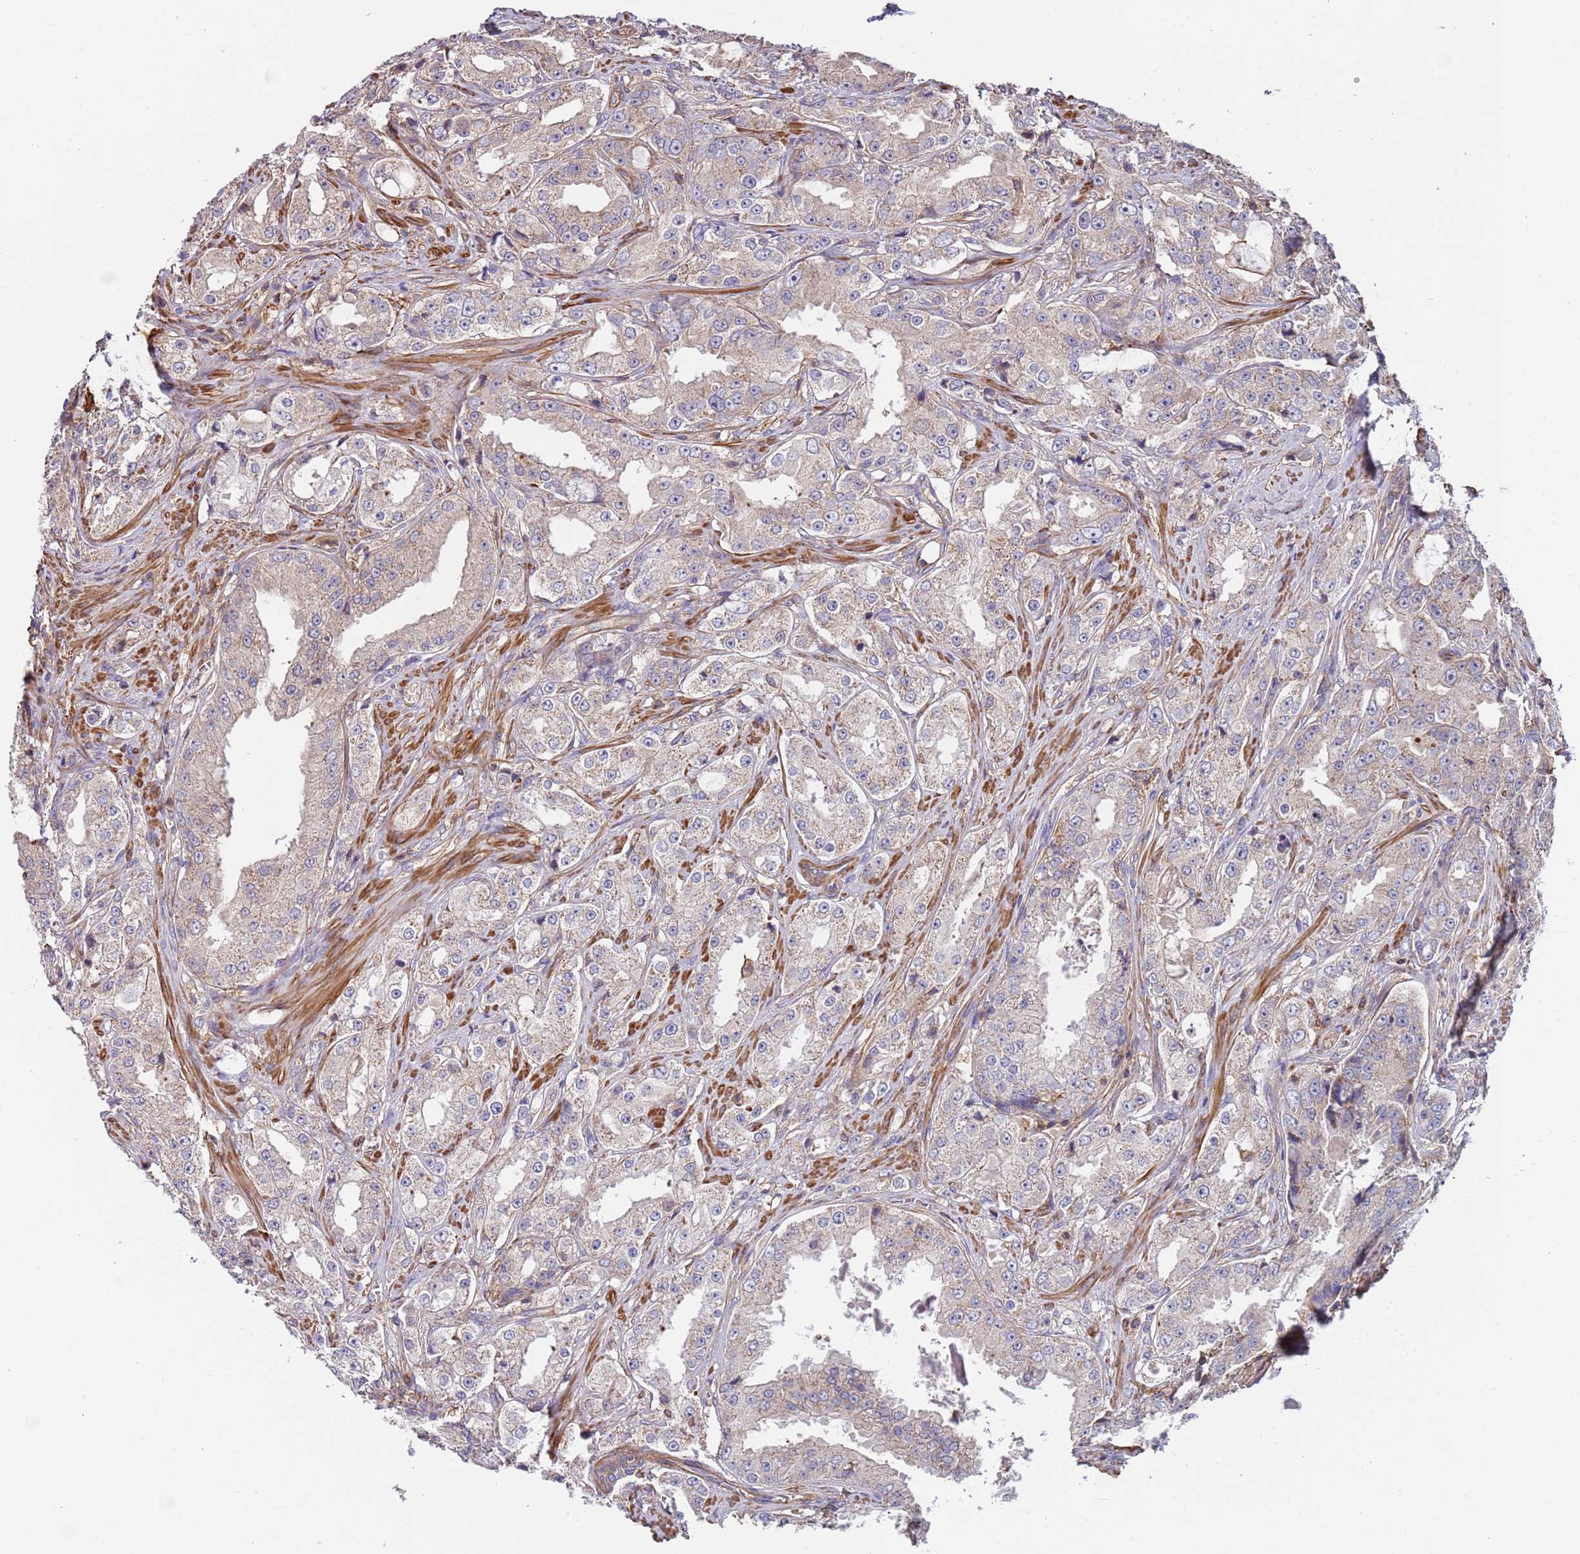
{"staining": {"intensity": "weak", "quantity": "<25%", "location": "cytoplasmic/membranous"}, "tissue": "prostate cancer", "cell_type": "Tumor cells", "image_type": "cancer", "snomed": [{"axis": "morphology", "description": "Adenocarcinoma, High grade"}, {"axis": "topography", "description": "Prostate"}], "caption": "An image of human high-grade adenocarcinoma (prostate) is negative for staining in tumor cells. (DAB (3,3'-diaminobenzidine) IHC visualized using brightfield microscopy, high magnification).", "gene": "SYT4", "patient": {"sex": "male", "age": 73}}